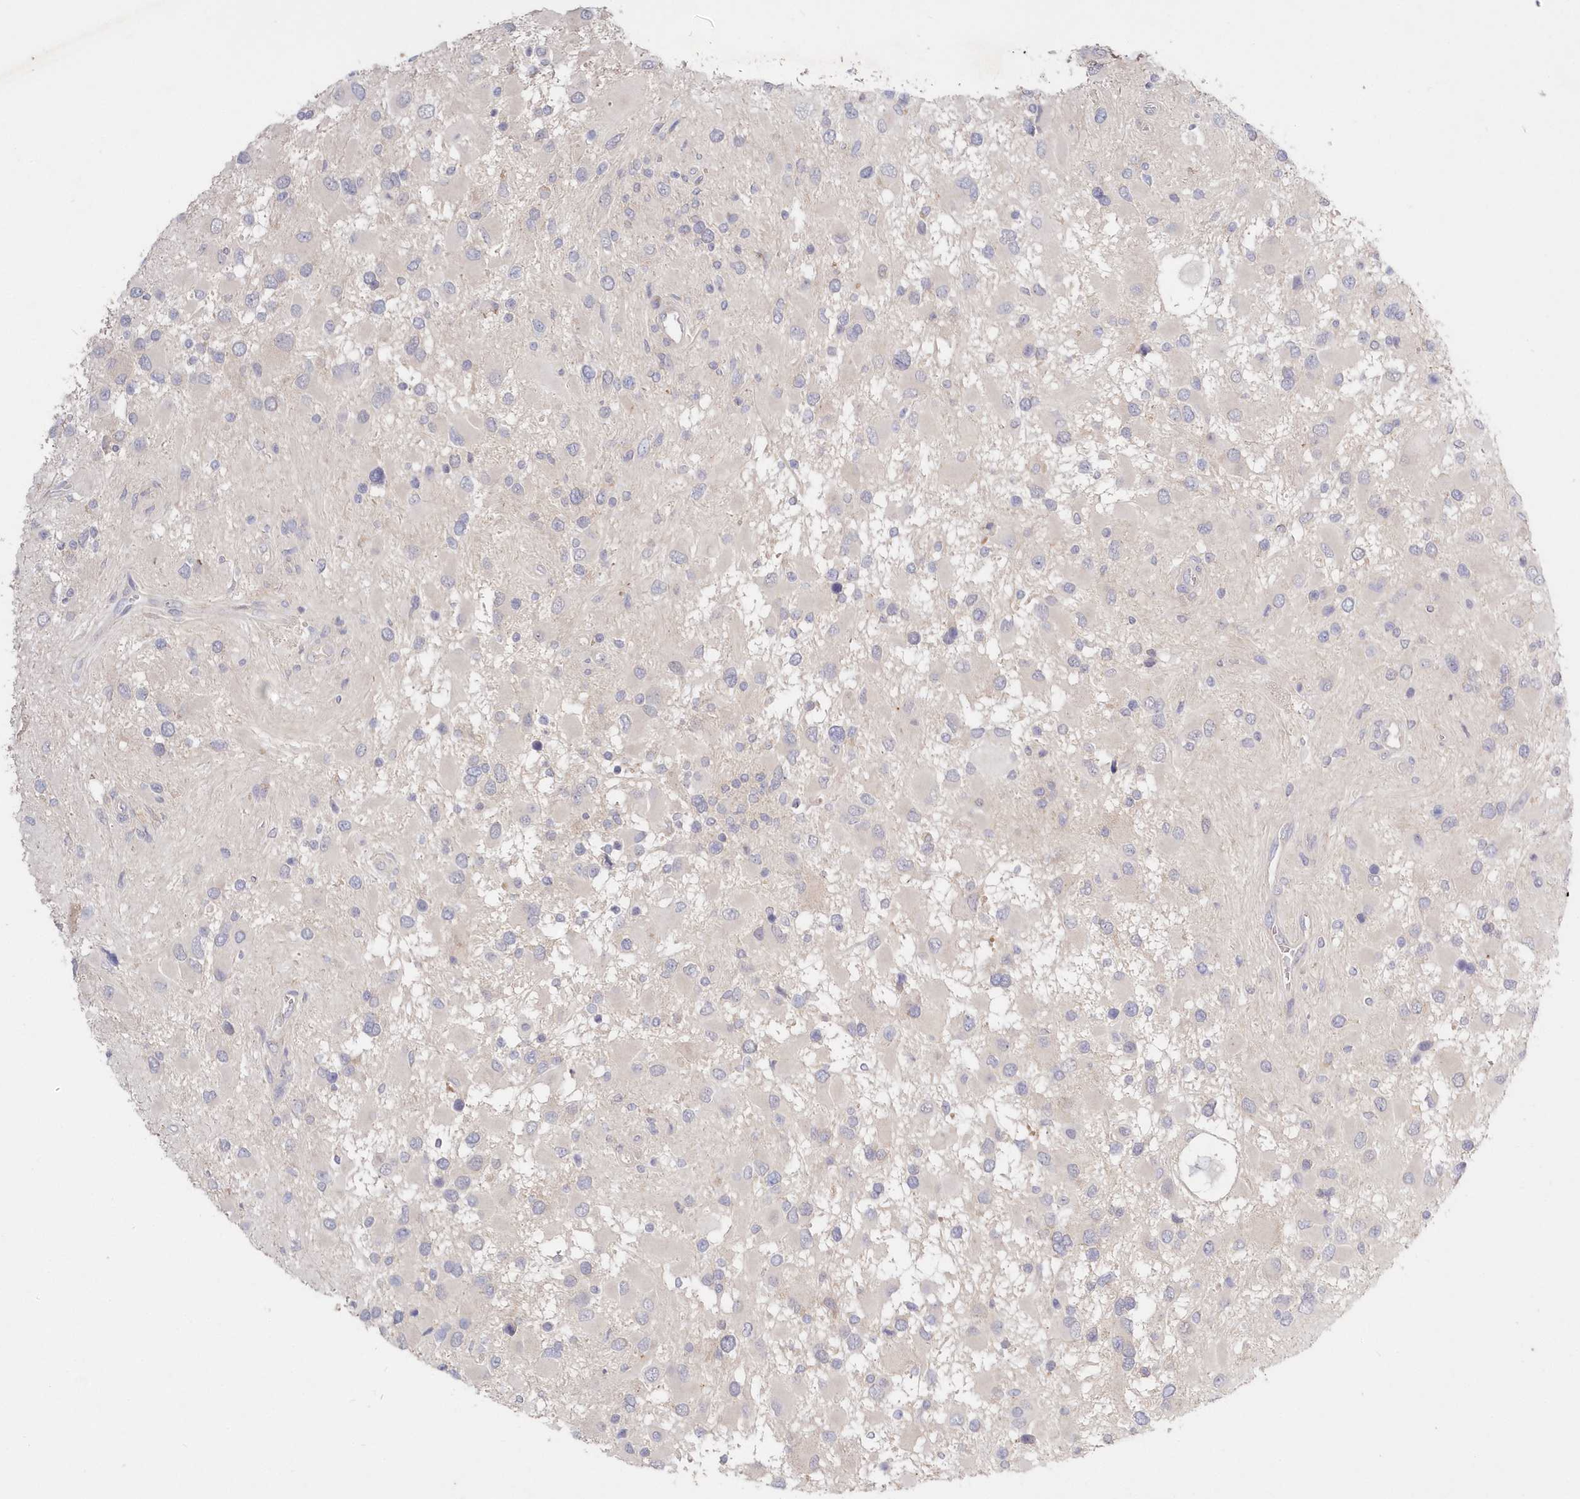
{"staining": {"intensity": "negative", "quantity": "none", "location": "none"}, "tissue": "glioma", "cell_type": "Tumor cells", "image_type": "cancer", "snomed": [{"axis": "morphology", "description": "Glioma, malignant, High grade"}, {"axis": "topography", "description": "Brain"}], "caption": "High-grade glioma (malignant) stained for a protein using IHC displays no positivity tumor cells.", "gene": "KATNA1", "patient": {"sex": "male", "age": 53}}